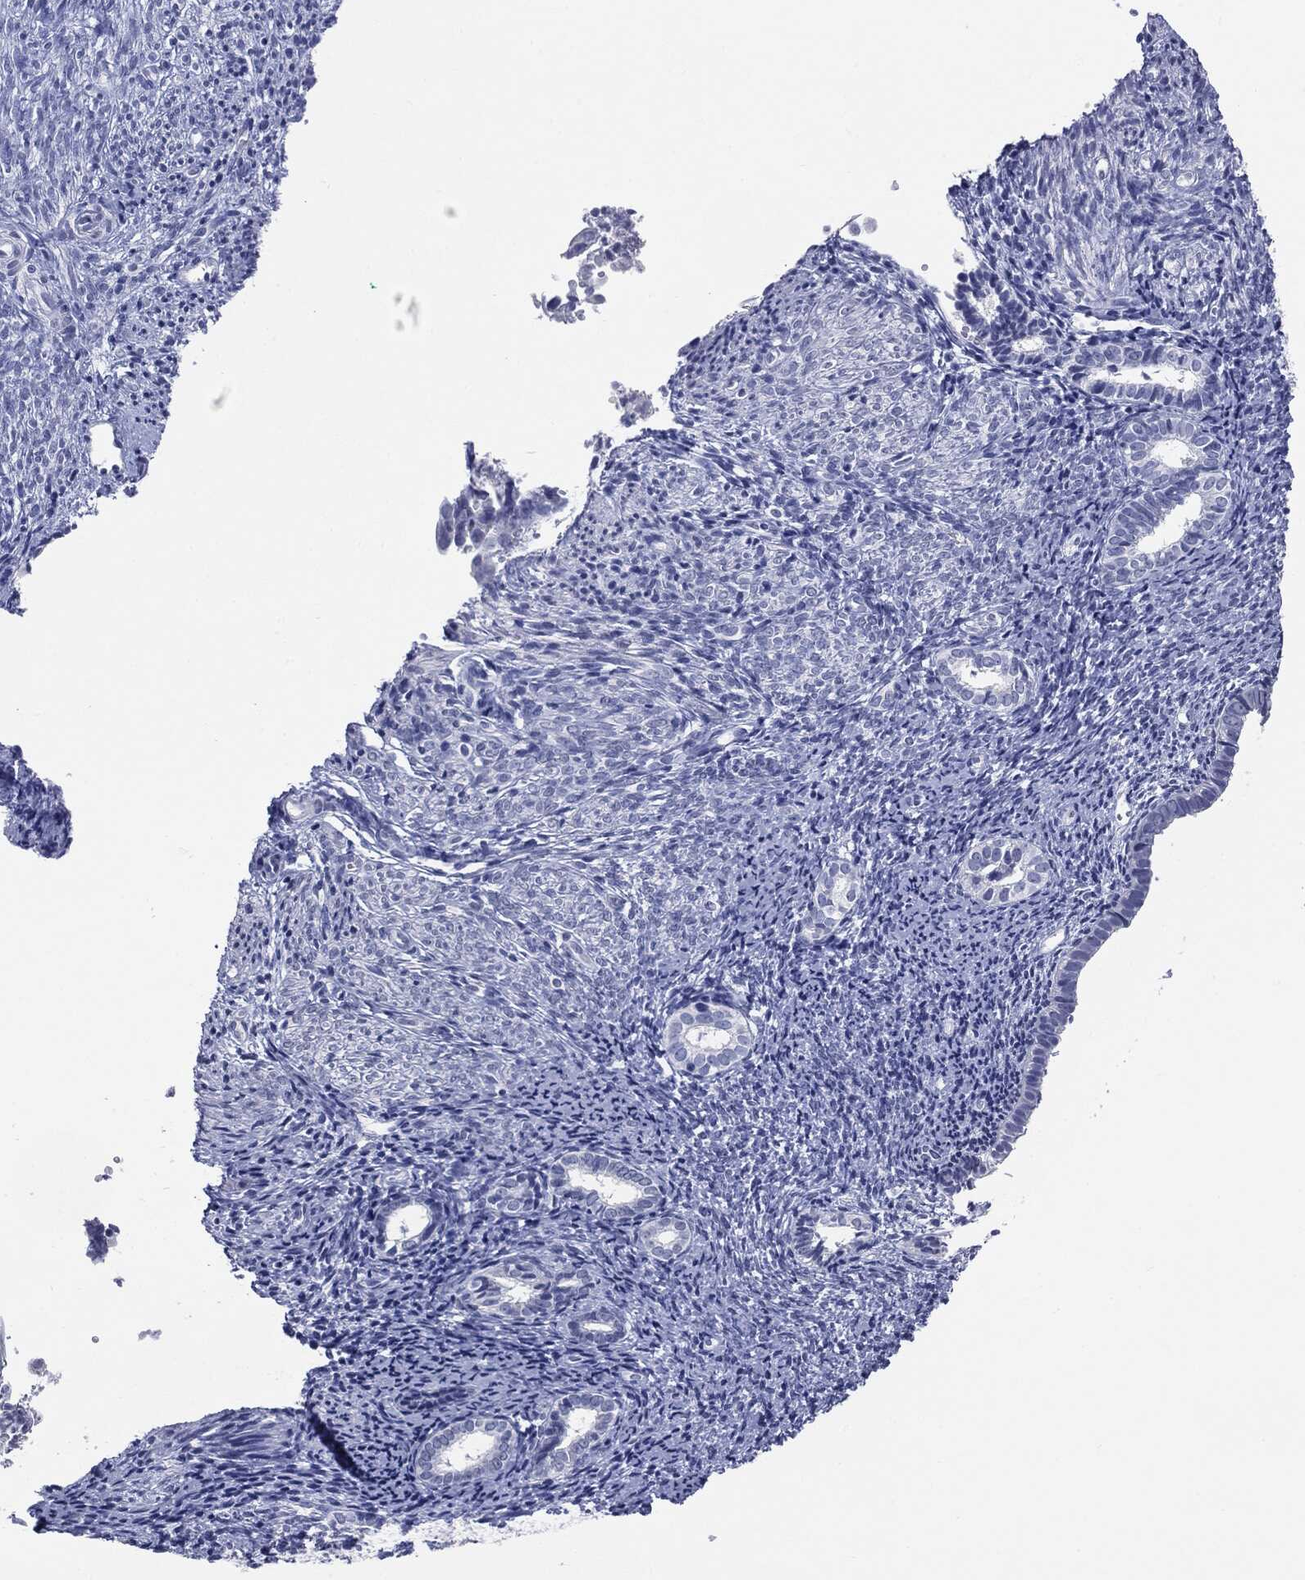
{"staining": {"intensity": "negative", "quantity": "none", "location": "none"}, "tissue": "endometrial cancer", "cell_type": "Tumor cells", "image_type": "cancer", "snomed": [{"axis": "morphology", "description": "Adenocarcinoma, NOS"}, {"axis": "topography", "description": "Endometrium"}], "caption": "Immunohistochemical staining of adenocarcinoma (endometrial) reveals no significant positivity in tumor cells. (Stains: DAB immunohistochemistry with hematoxylin counter stain, Microscopy: brightfield microscopy at high magnification).", "gene": "TSHB", "patient": {"sex": "female", "age": 56}}